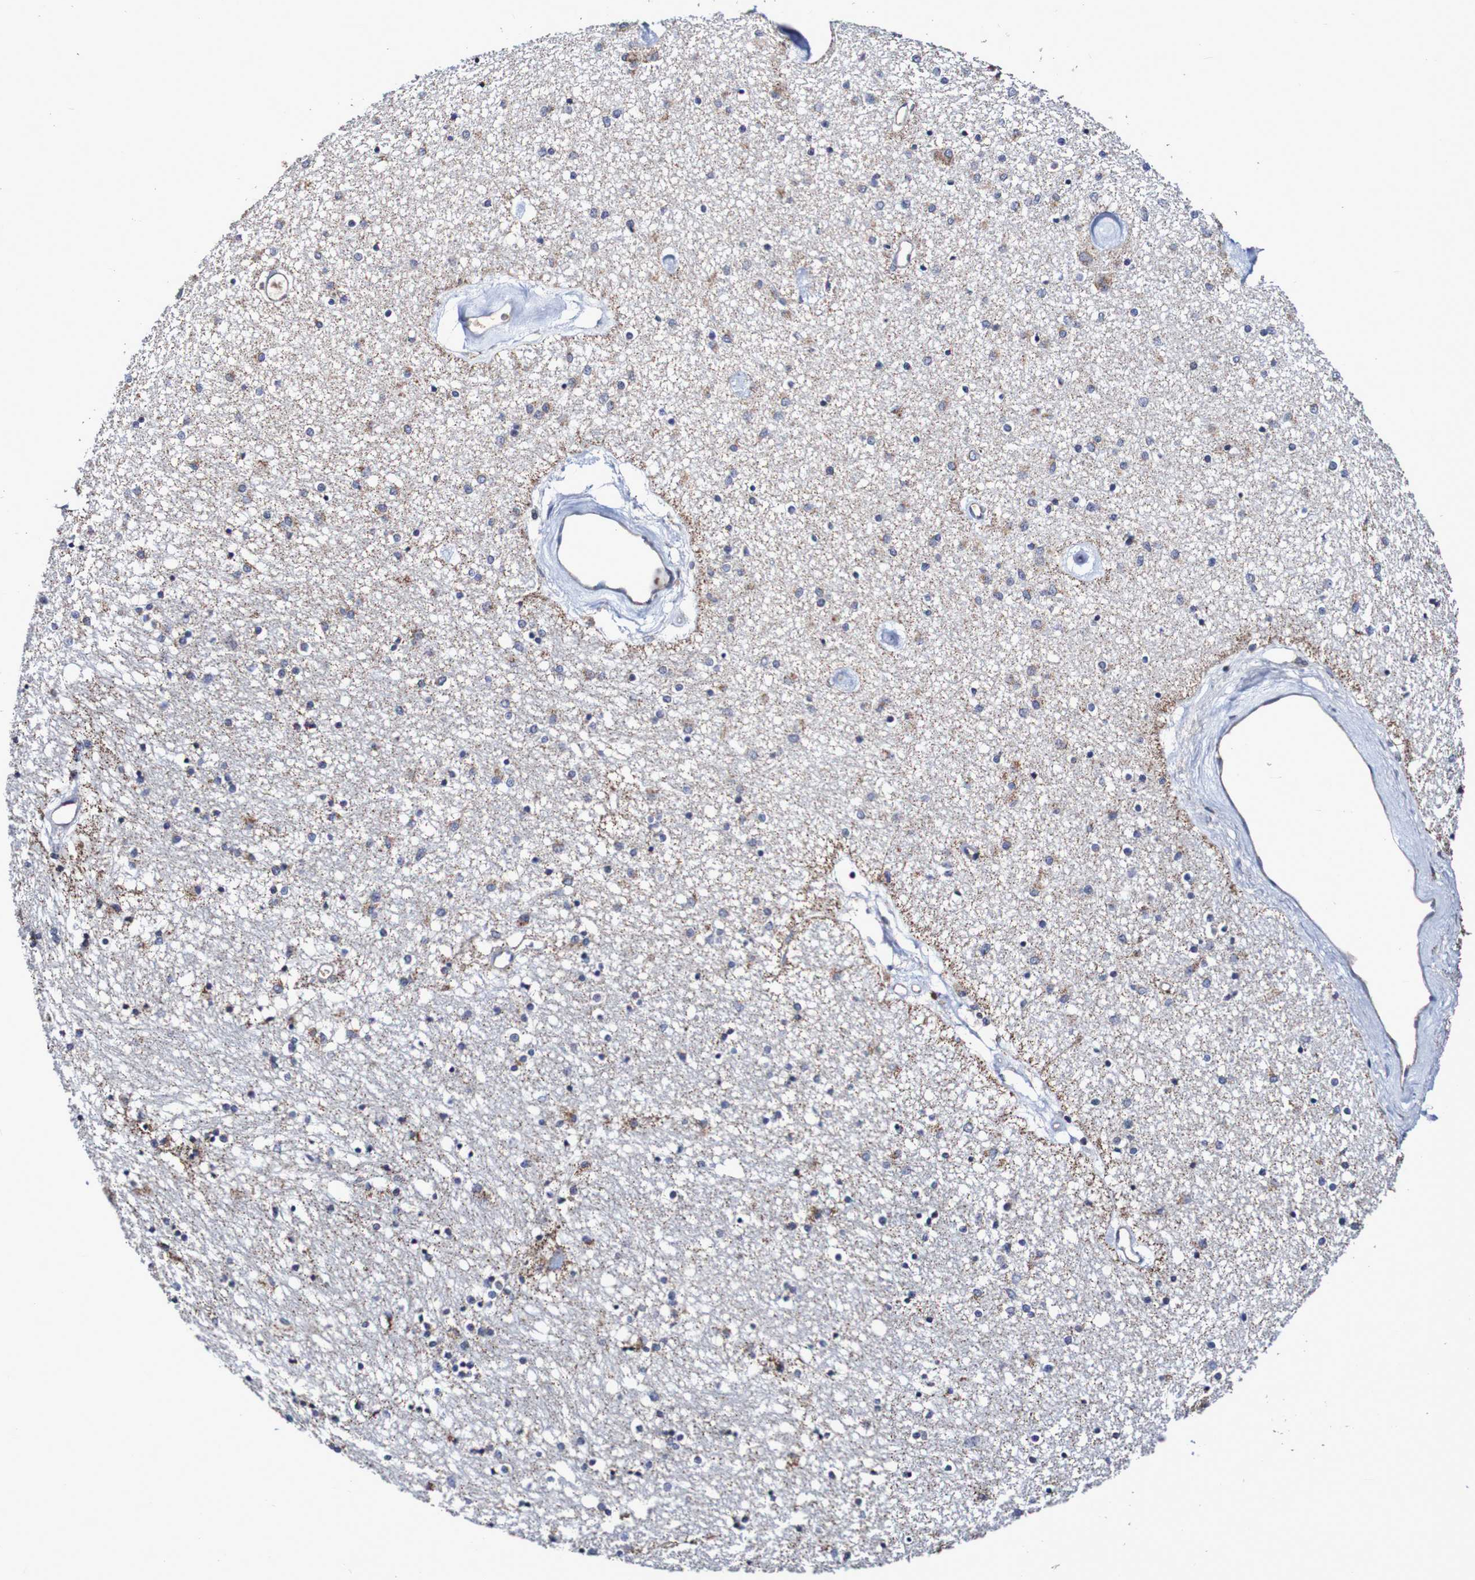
{"staining": {"intensity": "moderate", "quantity": "<25%", "location": "cytoplasmic/membranous"}, "tissue": "caudate", "cell_type": "Glial cells", "image_type": "normal", "snomed": [{"axis": "morphology", "description": "Normal tissue, NOS"}, {"axis": "topography", "description": "Lateral ventricle wall"}], "caption": "The photomicrograph demonstrates a brown stain indicating the presence of a protein in the cytoplasmic/membranous of glial cells in caudate.", "gene": "WNT4", "patient": {"sex": "female", "age": 54}}